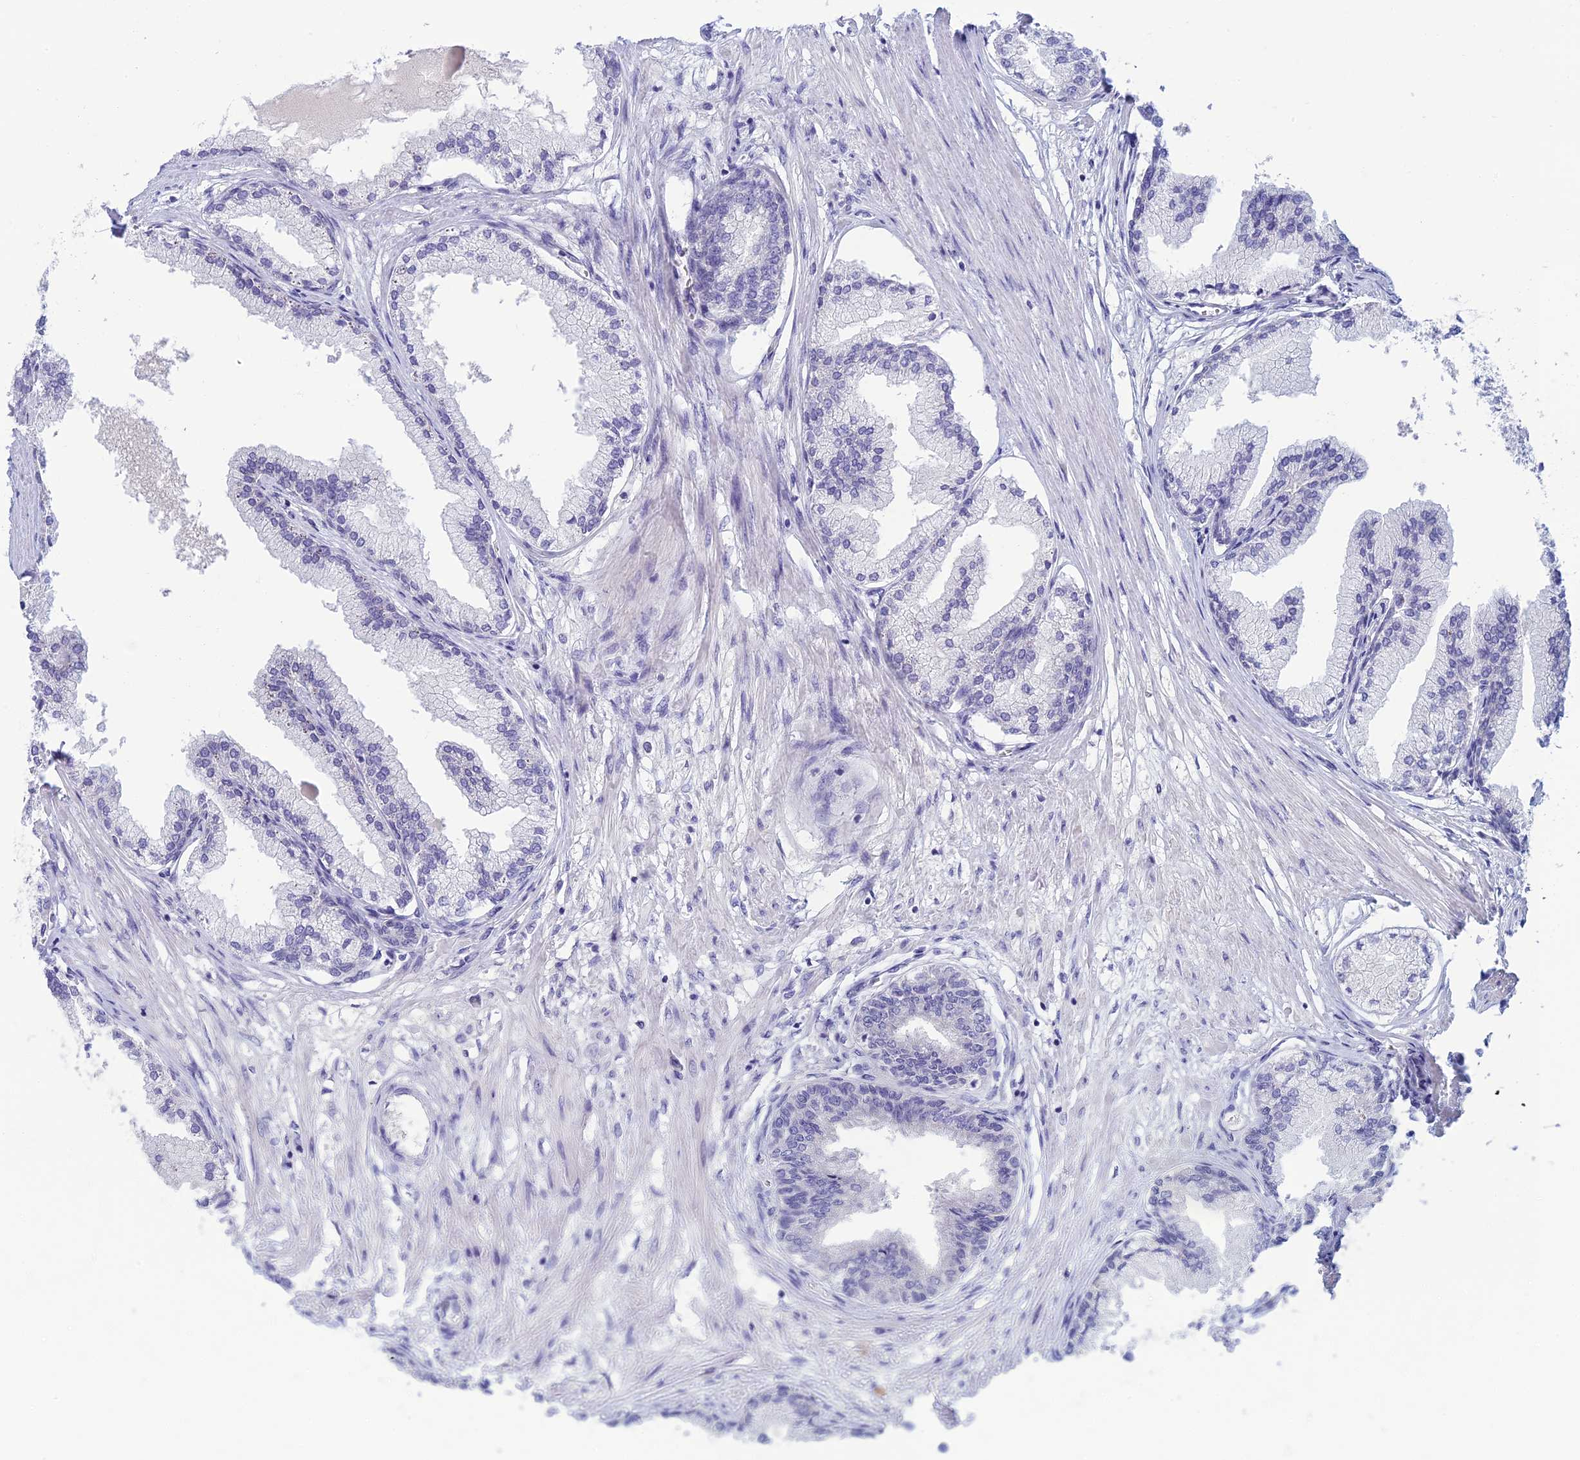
{"staining": {"intensity": "negative", "quantity": "none", "location": "none"}, "tissue": "prostate cancer", "cell_type": "Tumor cells", "image_type": "cancer", "snomed": [{"axis": "morphology", "description": "Adenocarcinoma, Low grade"}, {"axis": "topography", "description": "Prostate"}], "caption": "Immunohistochemical staining of human low-grade adenocarcinoma (prostate) shows no significant staining in tumor cells.", "gene": "SLC25A41", "patient": {"sex": "male", "age": 63}}